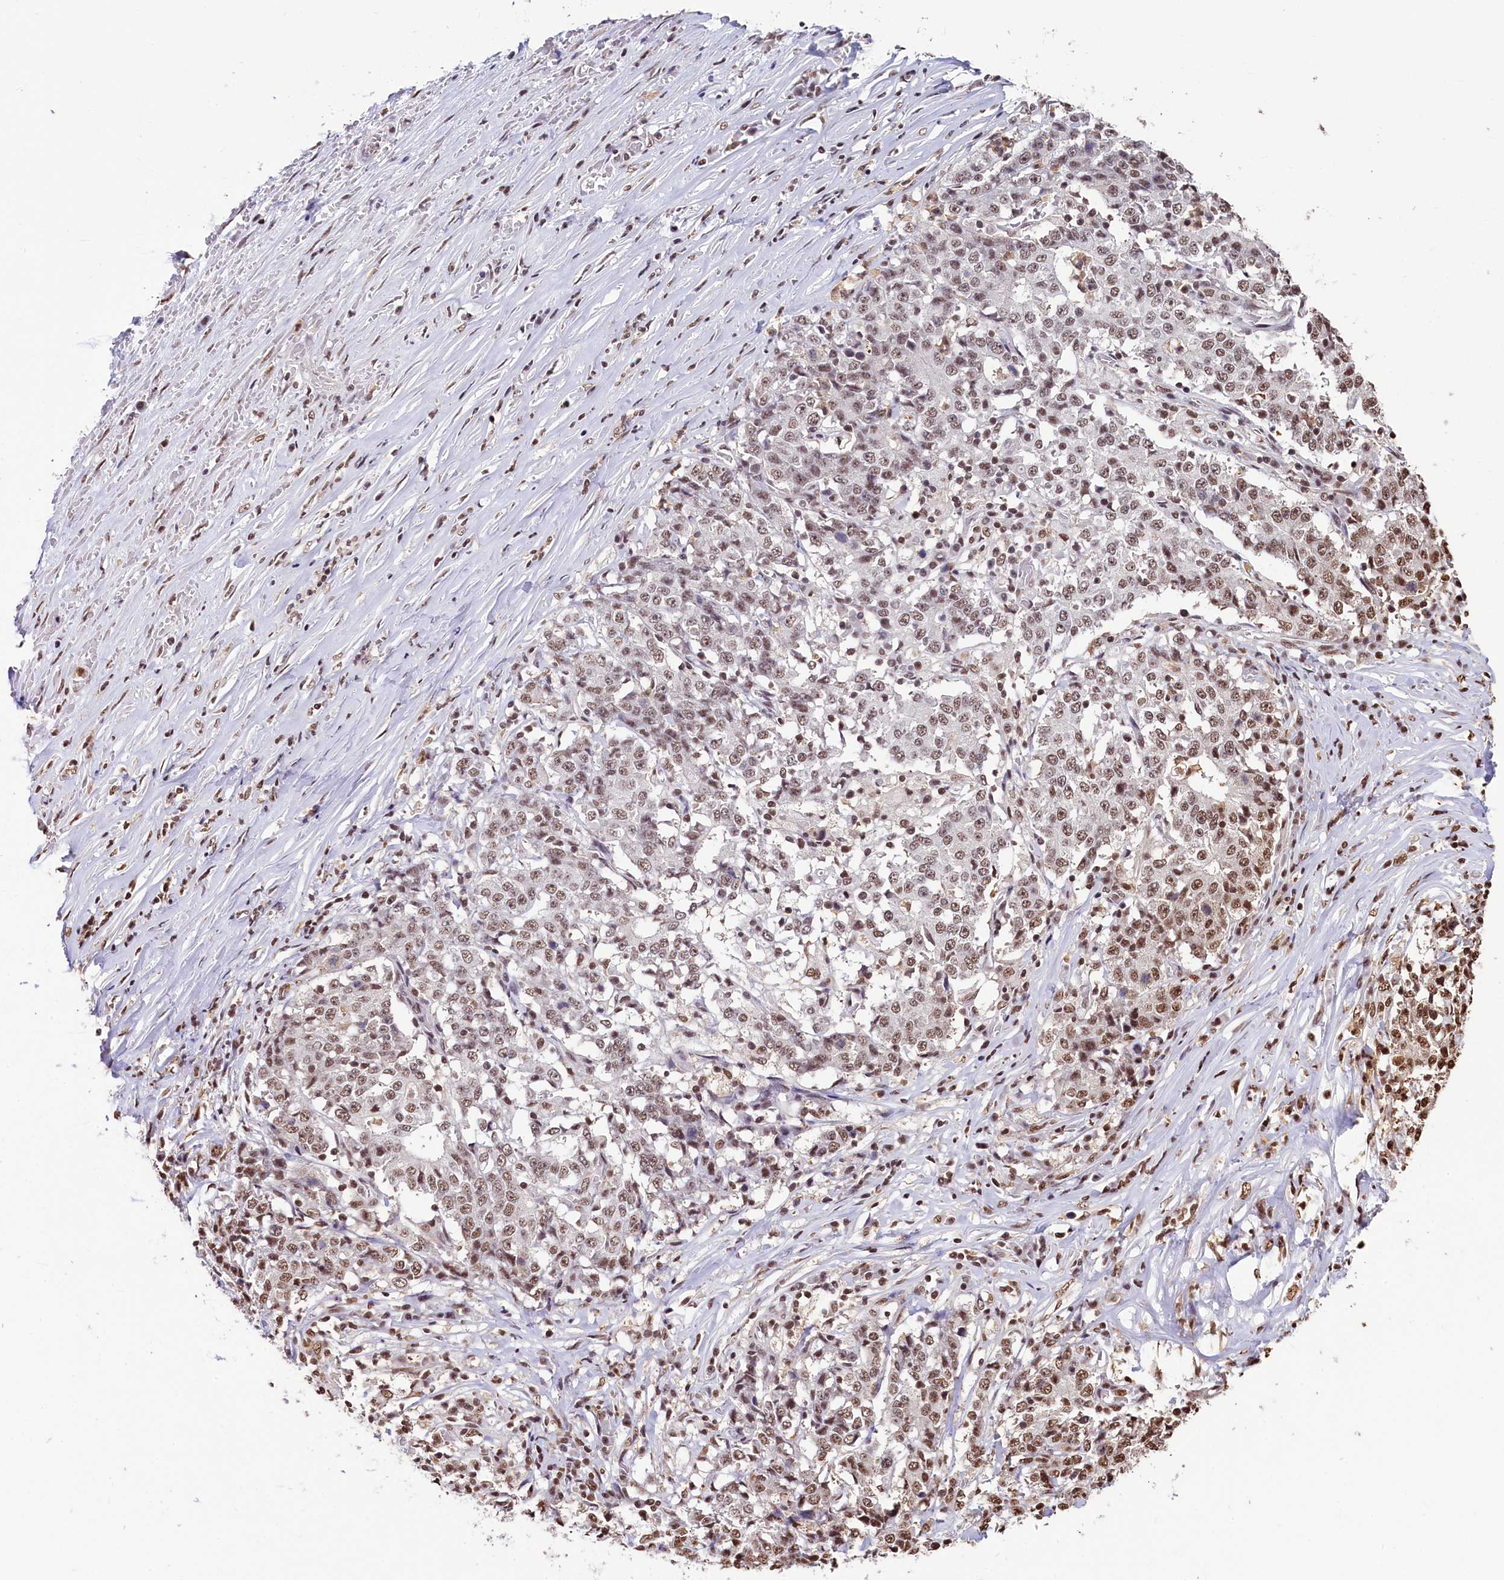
{"staining": {"intensity": "moderate", "quantity": ">75%", "location": "nuclear"}, "tissue": "stomach cancer", "cell_type": "Tumor cells", "image_type": "cancer", "snomed": [{"axis": "morphology", "description": "Adenocarcinoma, NOS"}, {"axis": "topography", "description": "Stomach"}], "caption": "This photomicrograph shows immunohistochemistry (IHC) staining of human stomach cancer, with medium moderate nuclear staining in approximately >75% of tumor cells.", "gene": "SNRPD2", "patient": {"sex": "male", "age": 59}}